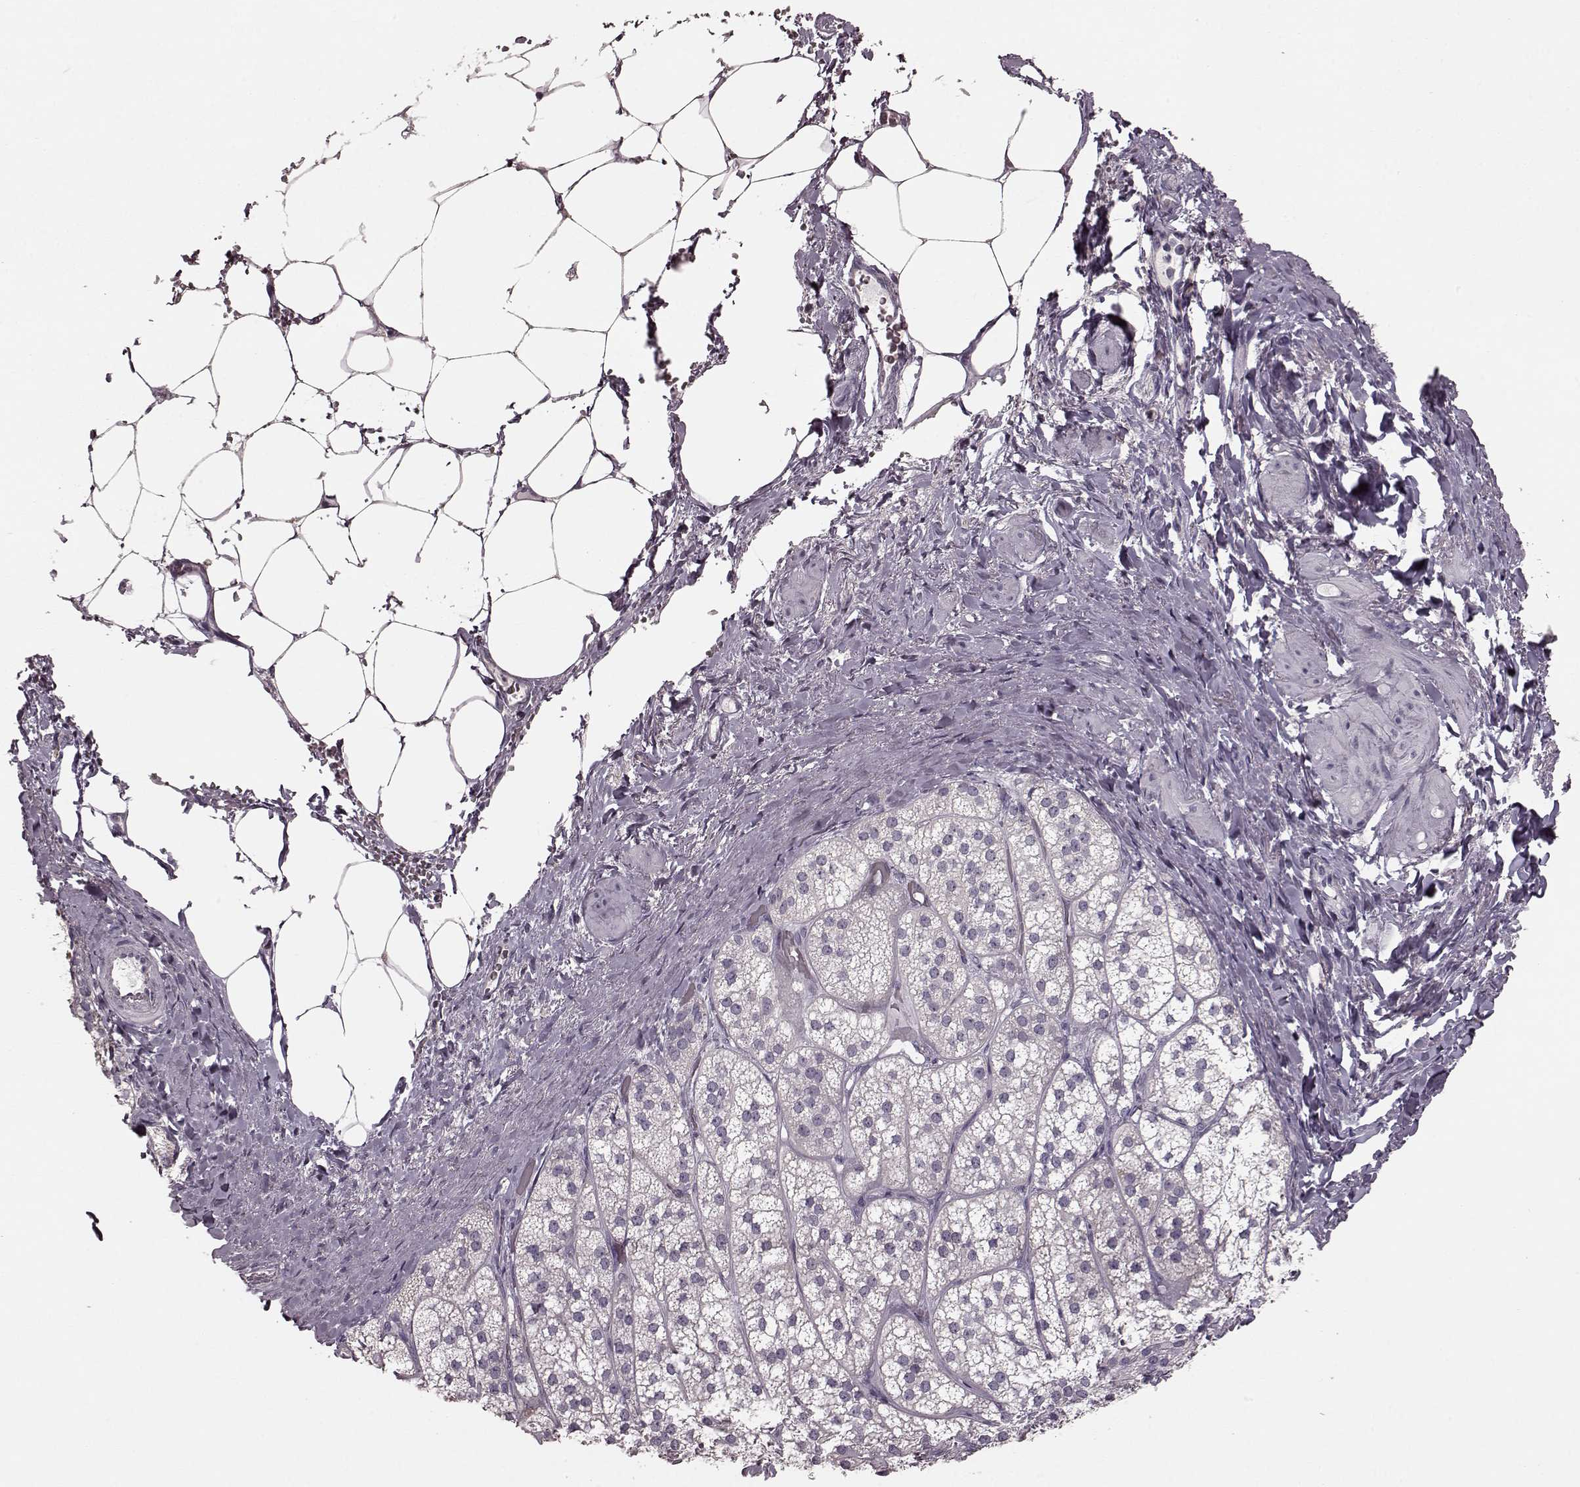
{"staining": {"intensity": "weak", "quantity": "<25%", "location": "cytoplasmic/membranous"}, "tissue": "adrenal gland", "cell_type": "Glandular cells", "image_type": "normal", "snomed": [{"axis": "morphology", "description": "Normal tissue, NOS"}, {"axis": "topography", "description": "Adrenal gland"}], "caption": "IHC image of unremarkable human adrenal gland stained for a protein (brown), which displays no staining in glandular cells.", "gene": "CD28", "patient": {"sex": "female", "age": 60}}